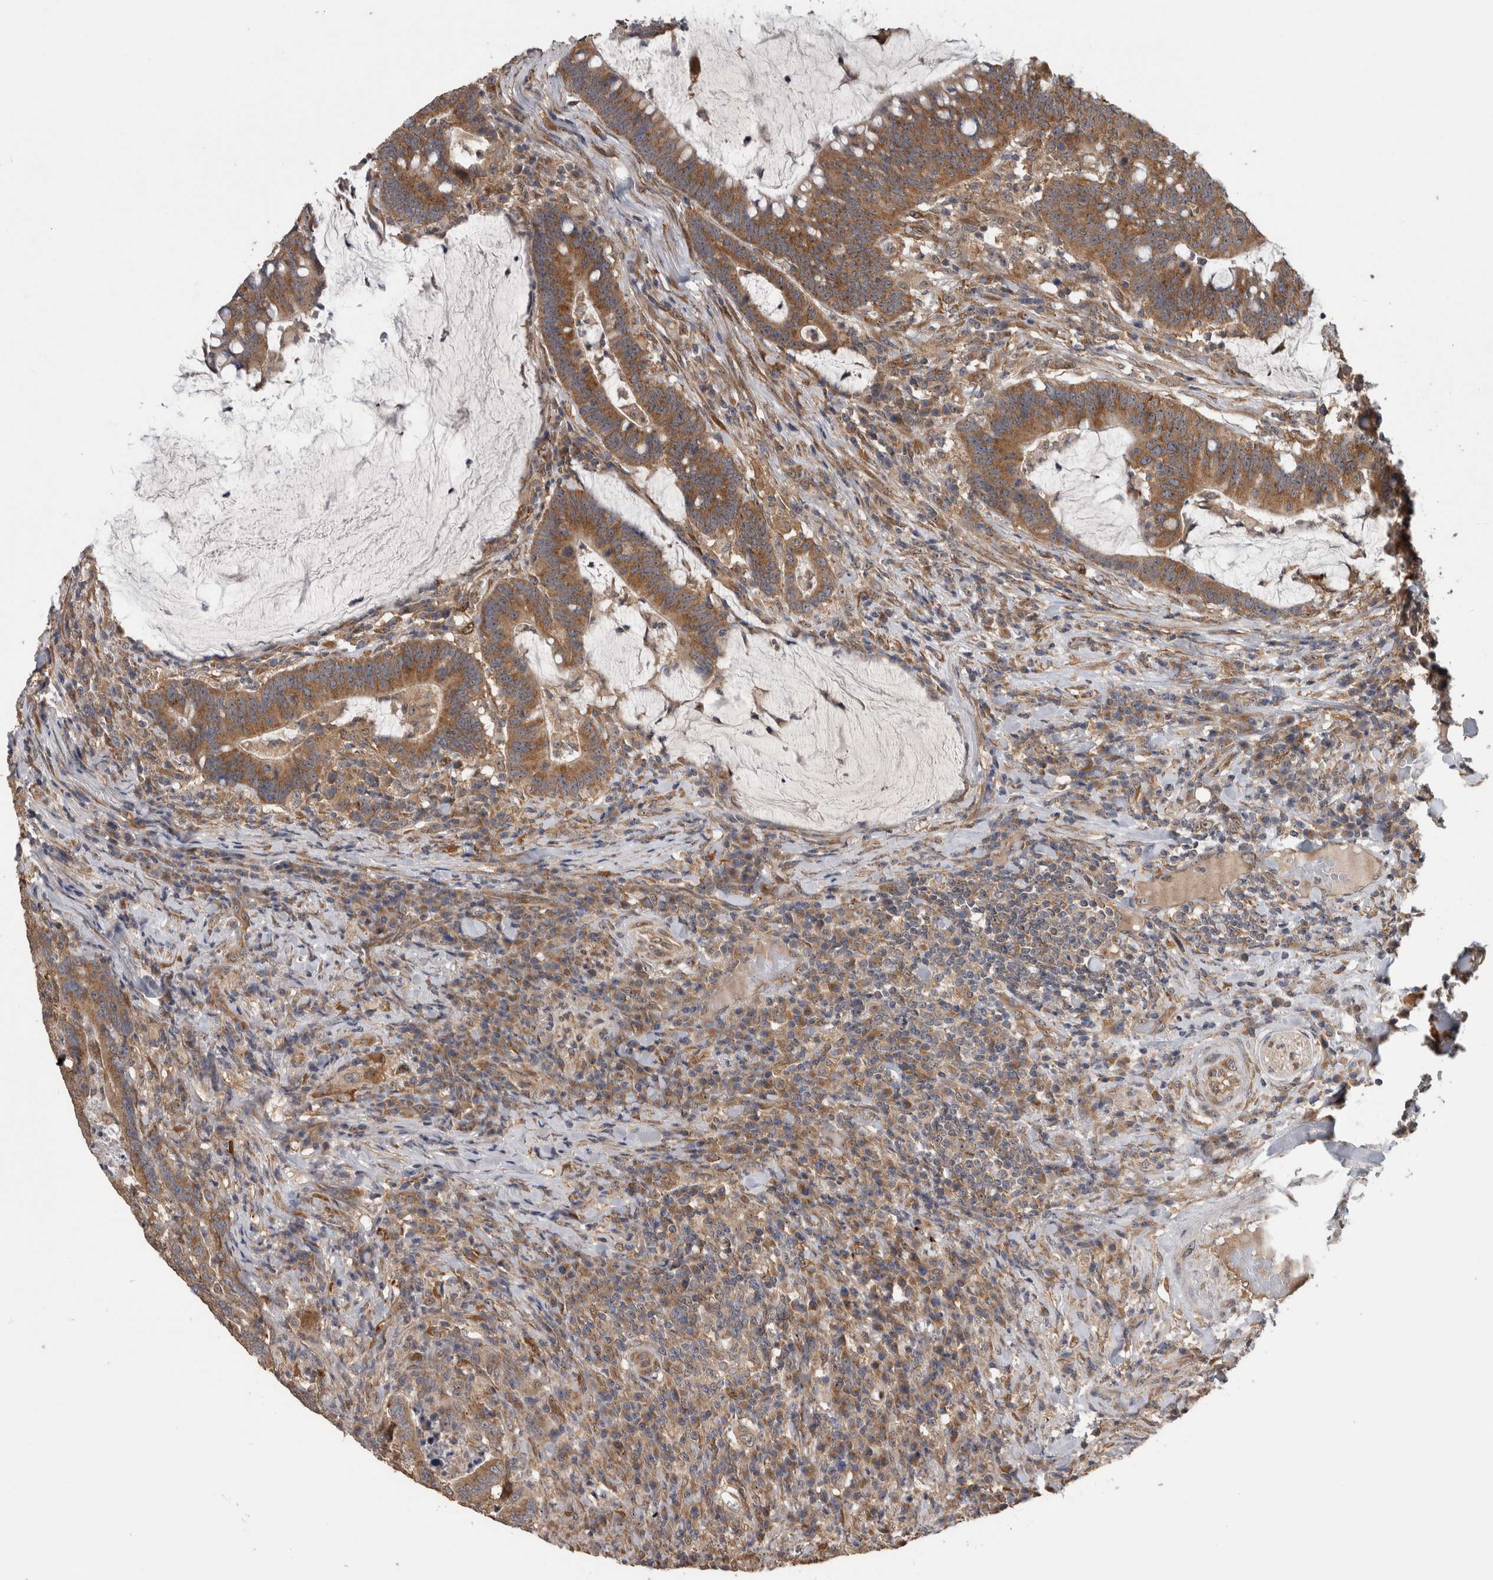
{"staining": {"intensity": "strong", "quantity": ">75%", "location": "cytoplasmic/membranous"}, "tissue": "colorectal cancer", "cell_type": "Tumor cells", "image_type": "cancer", "snomed": [{"axis": "morphology", "description": "Adenocarcinoma, NOS"}, {"axis": "topography", "description": "Colon"}], "caption": "A high amount of strong cytoplasmic/membranous staining is present in approximately >75% of tumor cells in colorectal cancer (adenocarcinoma) tissue. The staining is performed using DAB brown chromogen to label protein expression. The nuclei are counter-stained blue using hematoxylin.", "gene": "ATXN2", "patient": {"sex": "female", "age": 66}}